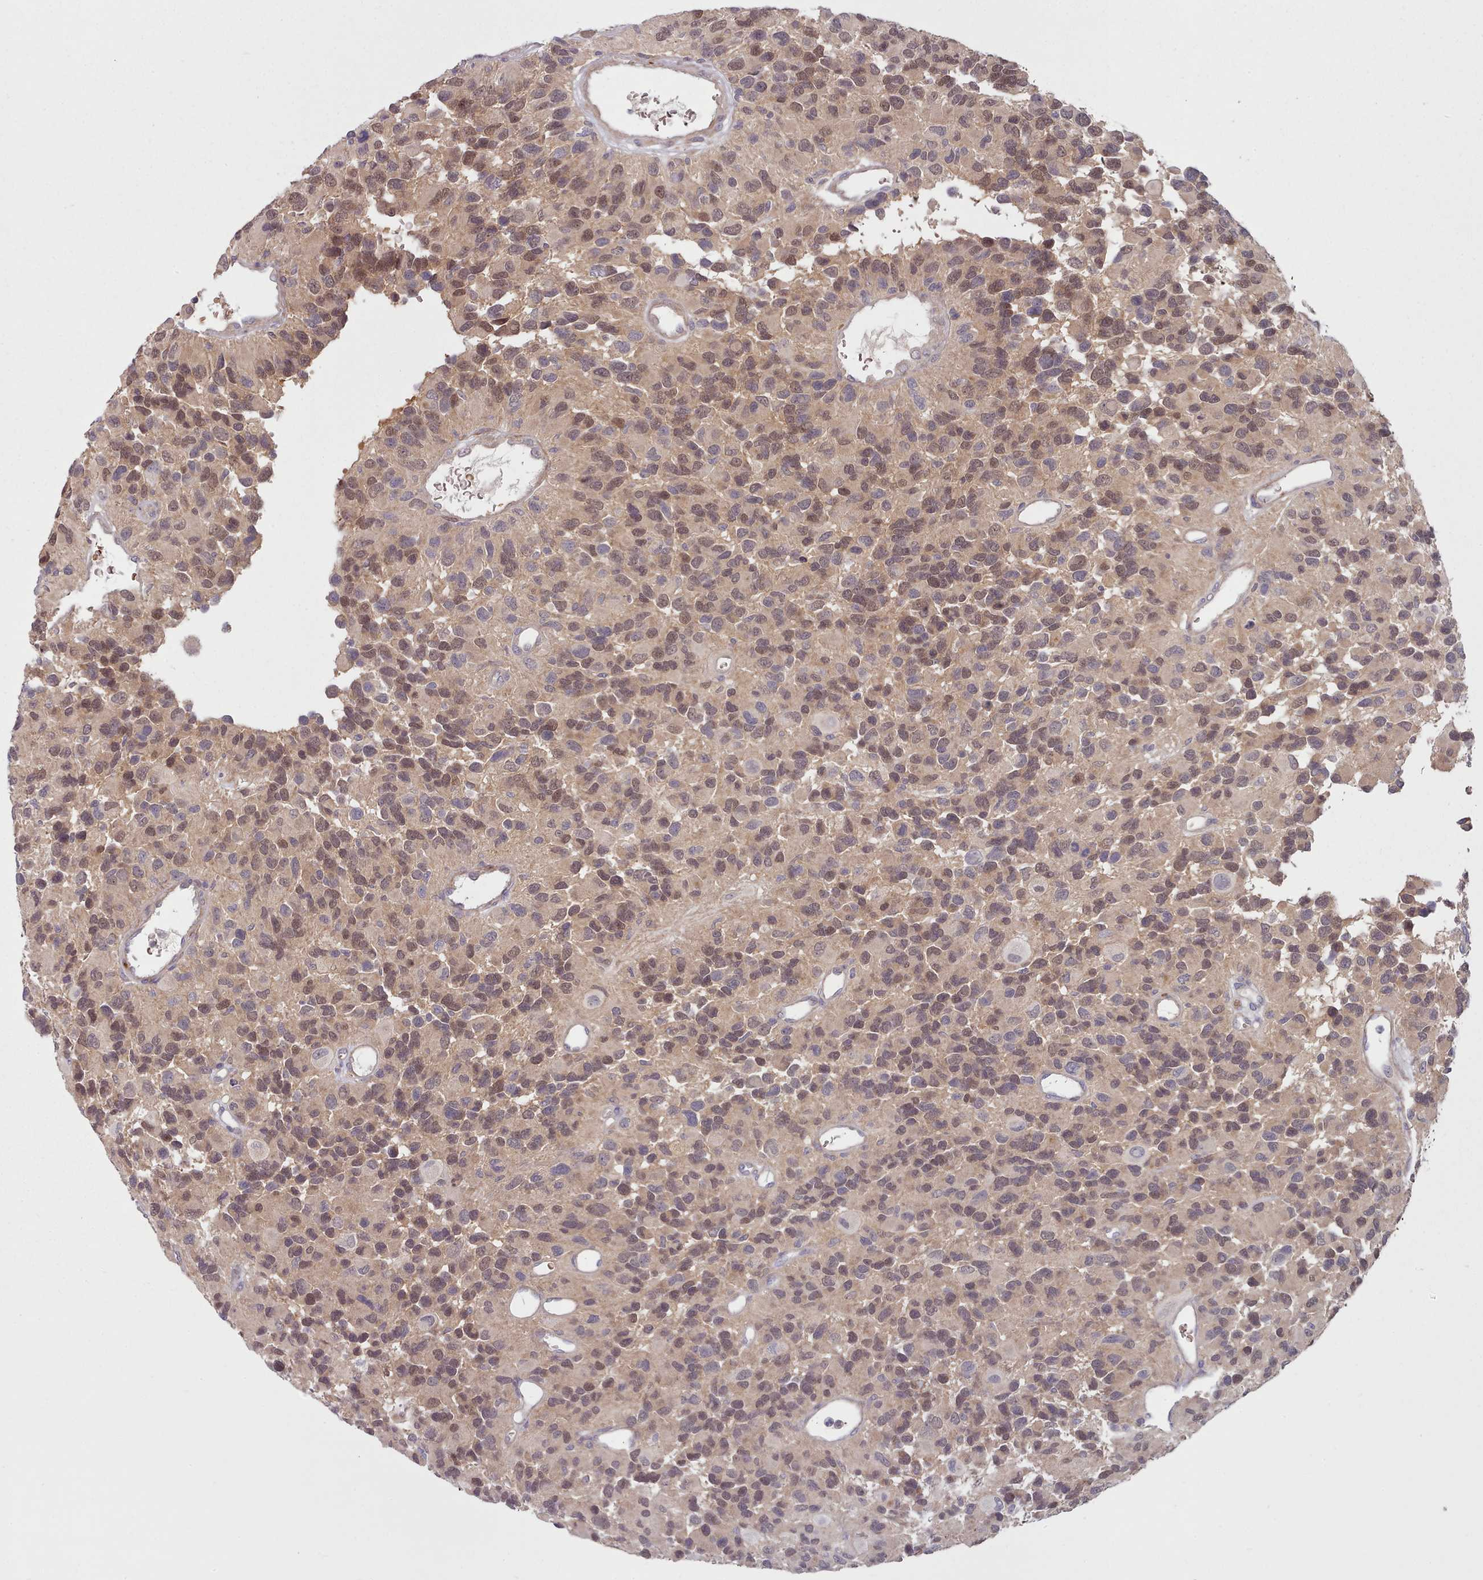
{"staining": {"intensity": "moderate", "quantity": ">75%", "location": "nuclear"}, "tissue": "glioma", "cell_type": "Tumor cells", "image_type": "cancer", "snomed": [{"axis": "morphology", "description": "Glioma, malignant, High grade"}, {"axis": "topography", "description": "Brain"}], "caption": "The image shows a brown stain indicating the presence of a protein in the nuclear of tumor cells in glioma. Using DAB (3,3'-diaminobenzidine) (brown) and hematoxylin (blue) stains, captured at high magnification using brightfield microscopy.", "gene": "CLNS1A", "patient": {"sex": "male", "age": 77}}